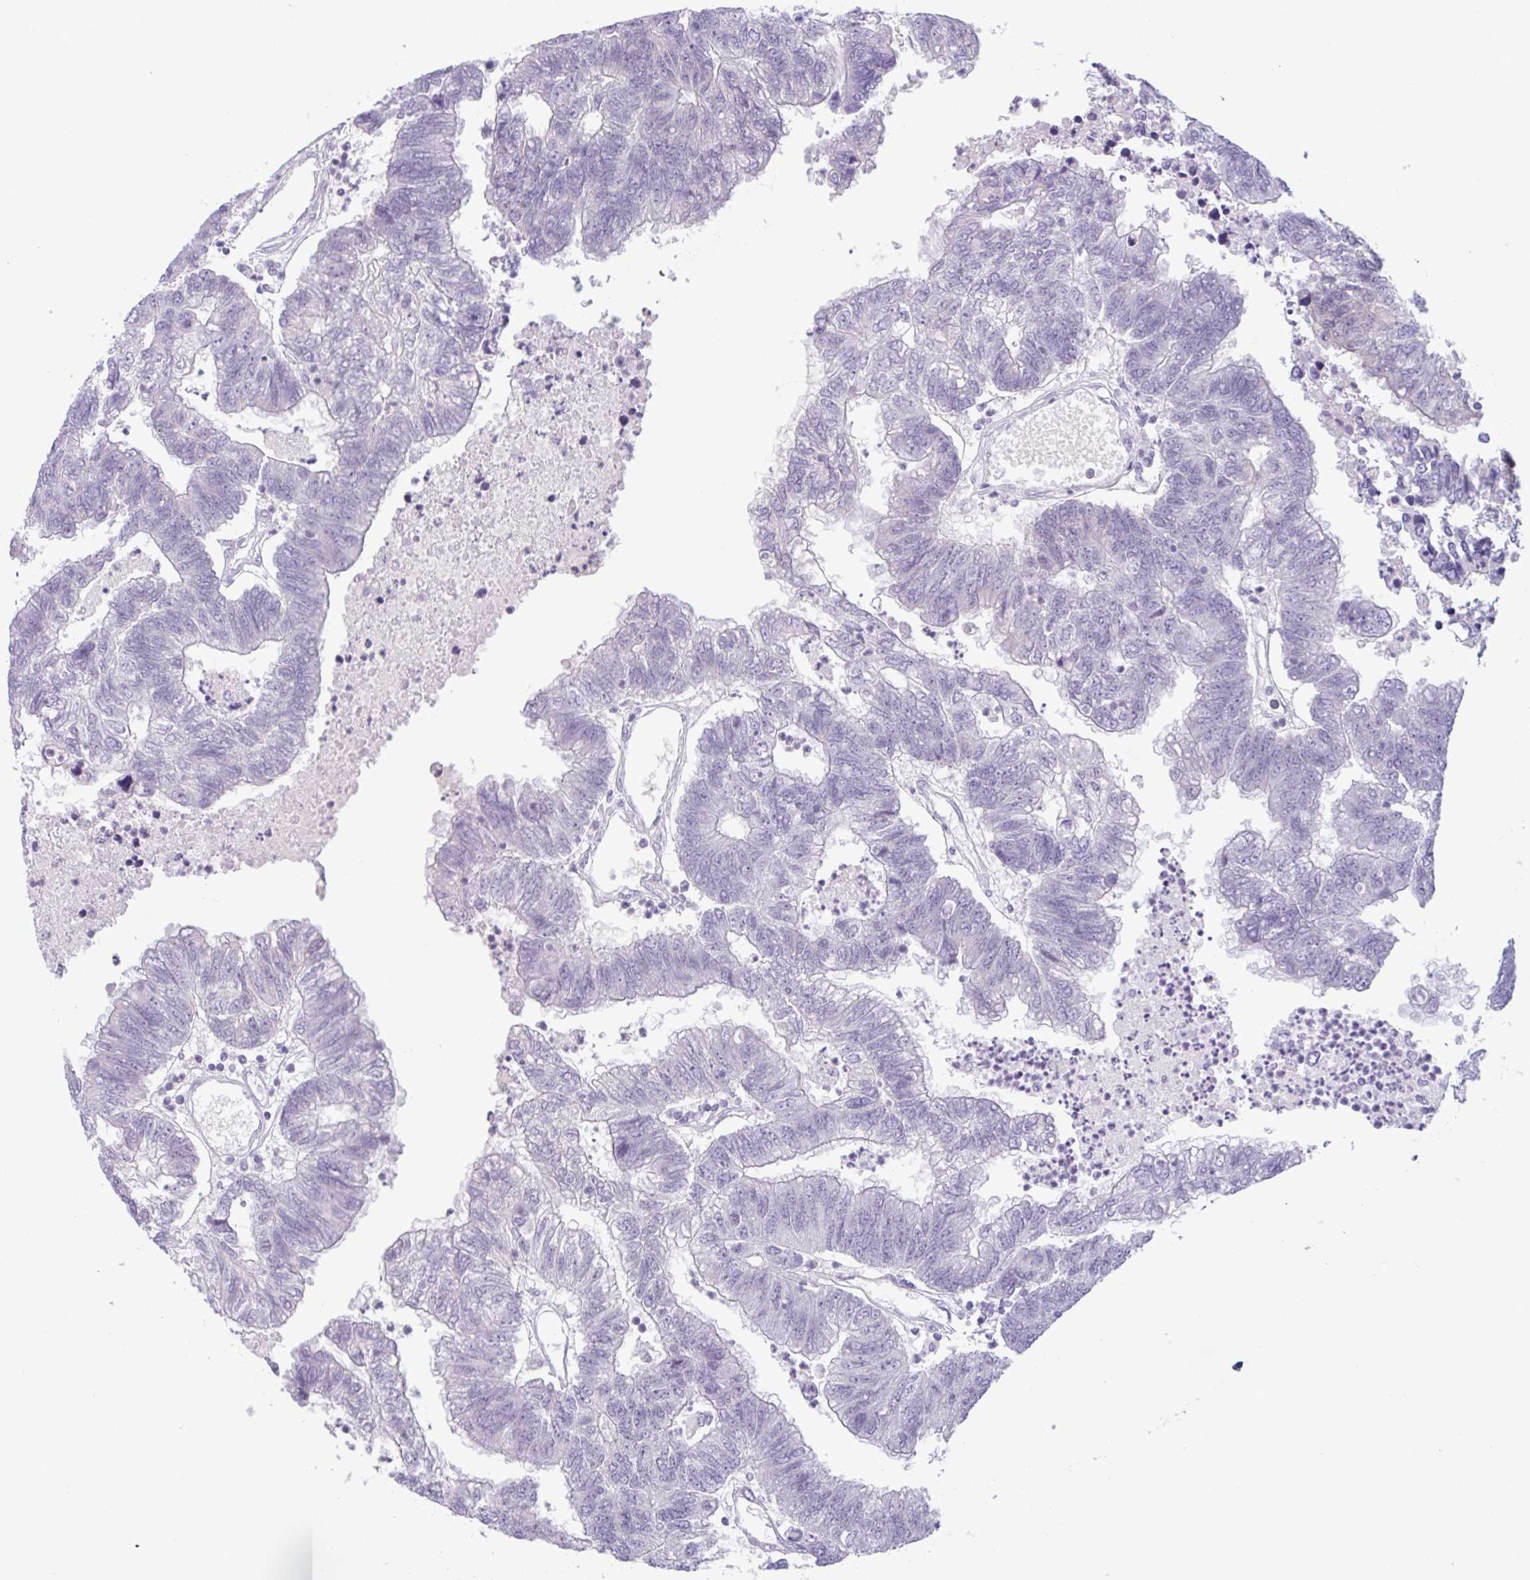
{"staining": {"intensity": "negative", "quantity": "none", "location": "none"}, "tissue": "colorectal cancer", "cell_type": "Tumor cells", "image_type": "cancer", "snomed": [{"axis": "morphology", "description": "Adenocarcinoma, NOS"}, {"axis": "topography", "description": "Colon"}], "caption": "DAB (3,3'-diaminobenzidine) immunohistochemical staining of colorectal cancer reveals no significant staining in tumor cells. (Brightfield microscopy of DAB (3,3'-diaminobenzidine) immunohistochemistry at high magnification).", "gene": "CTSE", "patient": {"sex": "female", "age": 48}}